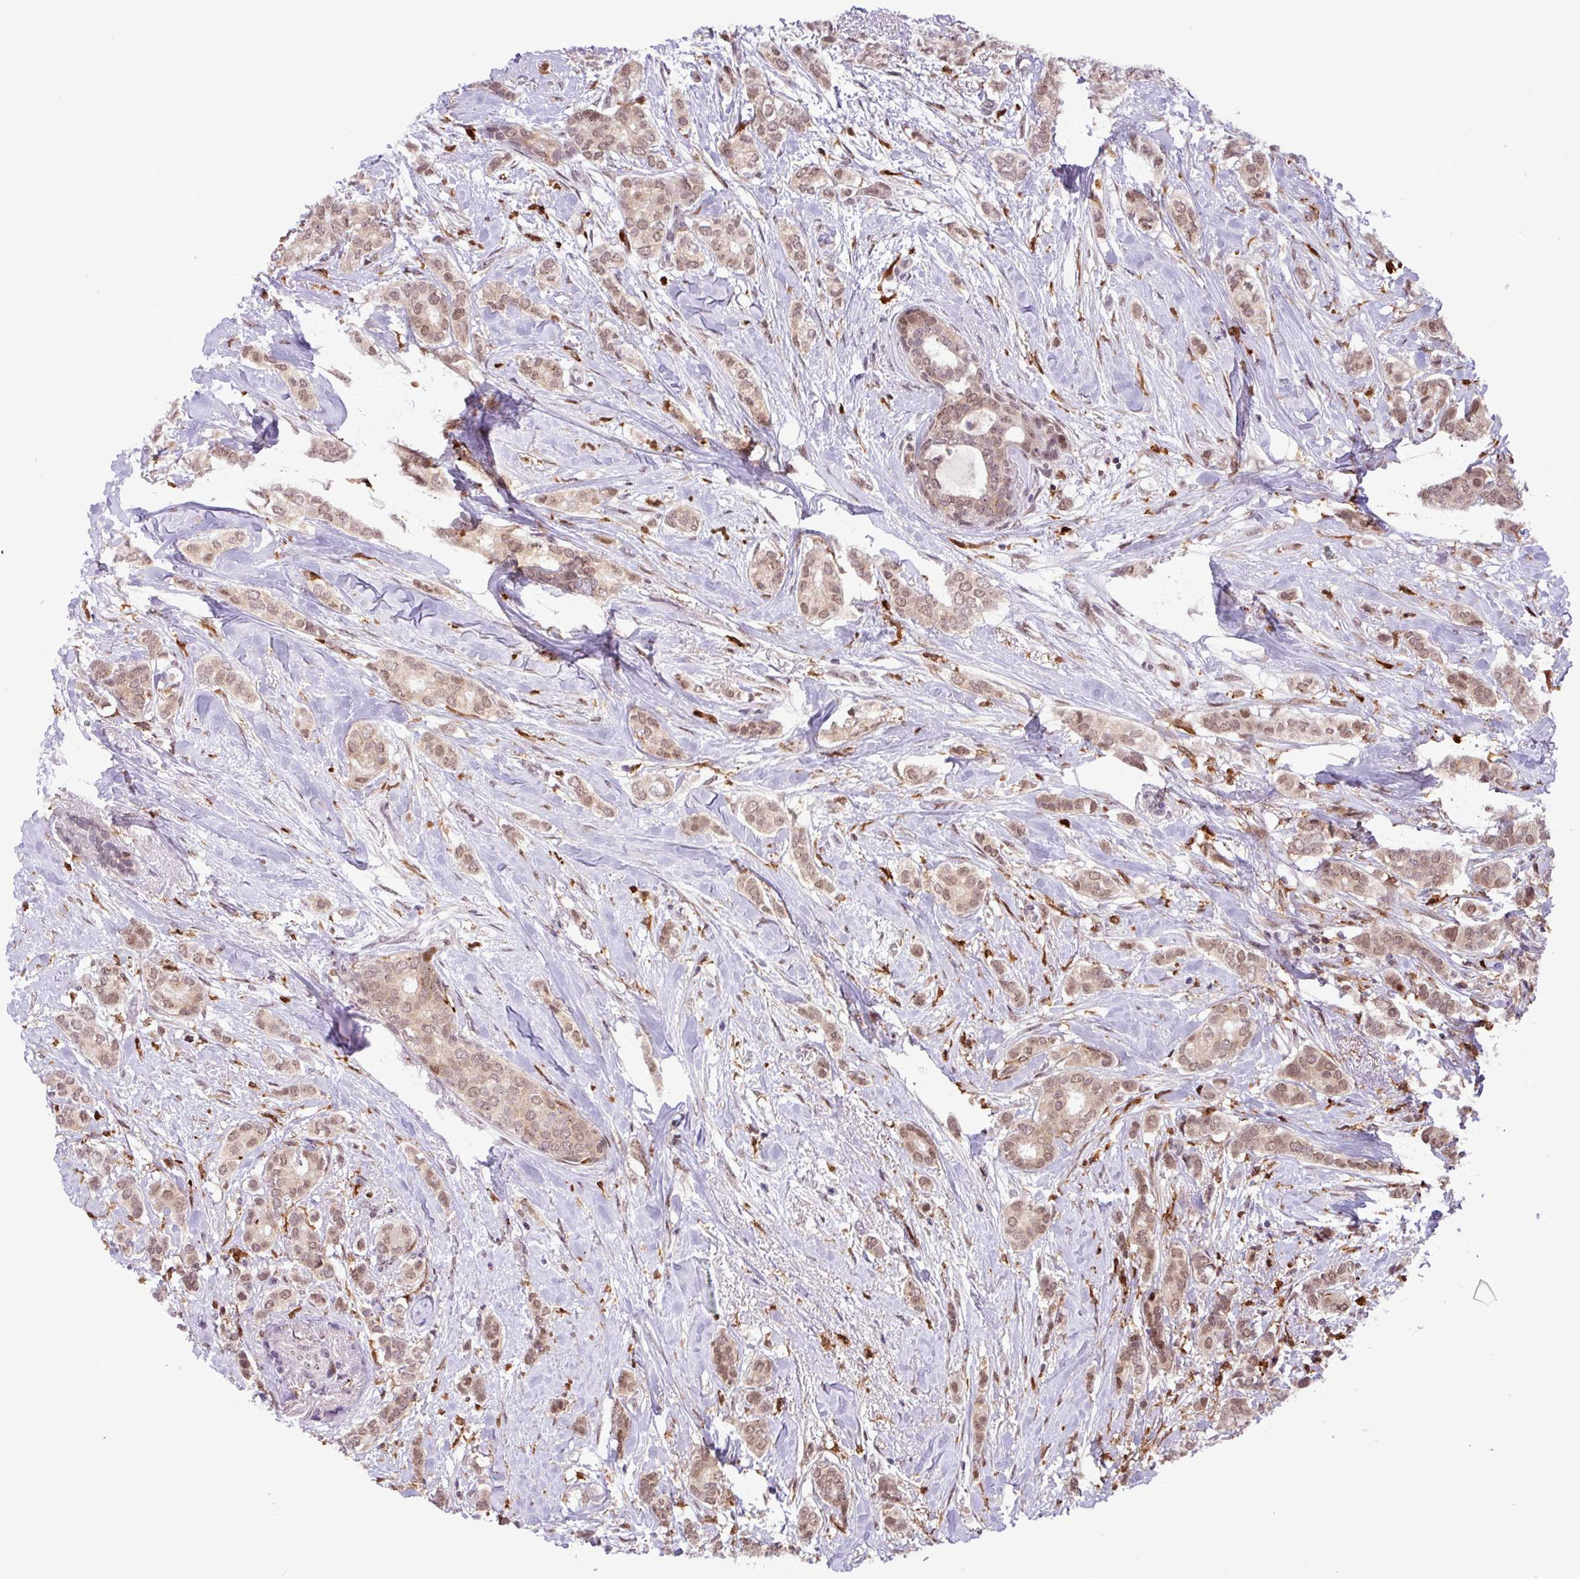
{"staining": {"intensity": "moderate", "quantity": ">75%", "location": "nuclear"}, "tissue": "breast cancer", "cell_type": "Tumor cells", "image_type": "cancer", "snomed": [{"axis": "morphology", "description": "Duct carcinoma"}, {"axis": "topography", "description": "Breast"}], "caption": "Immunohistochemical staining of infiltrating ductal carcinoma (breast) exhibits medium levels of moderate nuclear staining in about >75% of tumor cells.", "gene": "BRD3", "patient": {"sex": "female", "age": 73}}